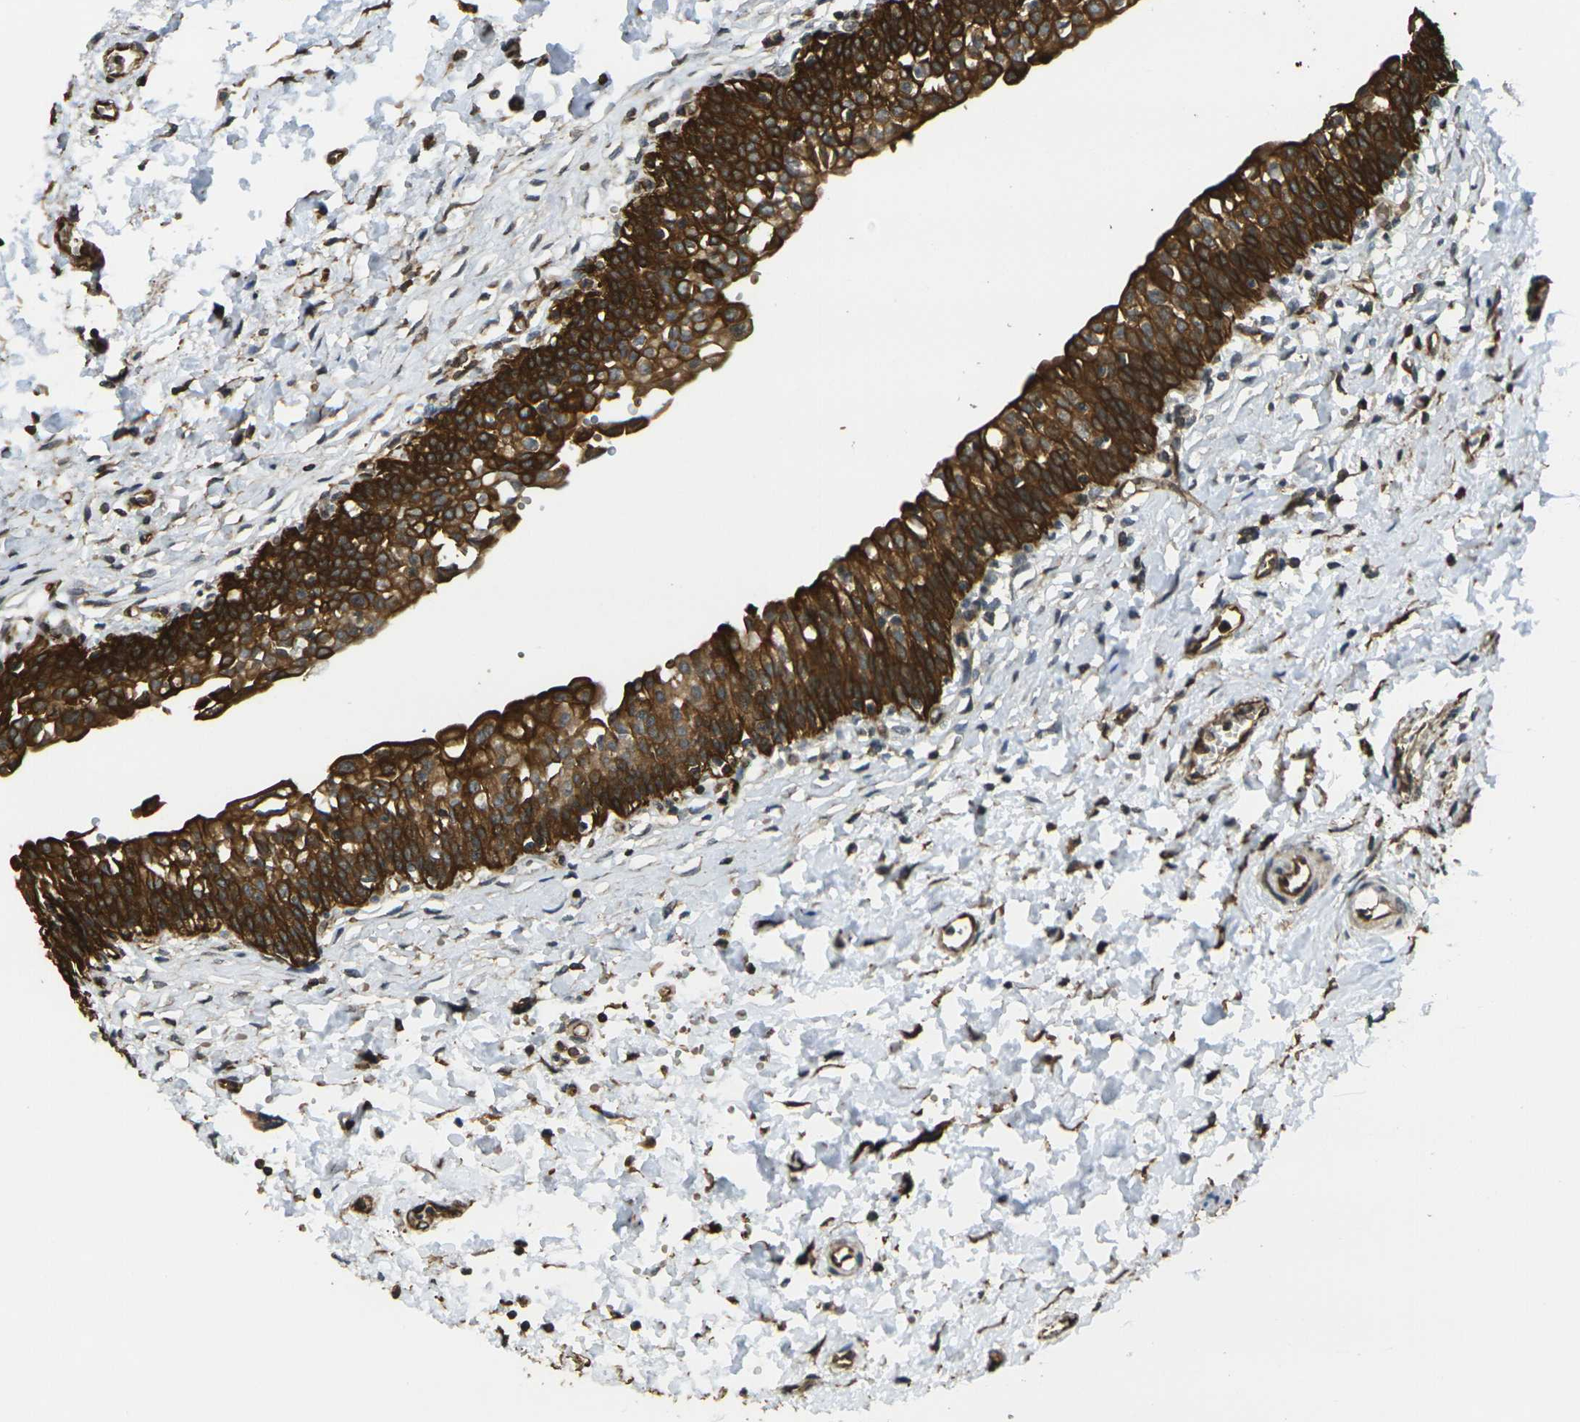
{"staining": {"intensity": "strong", "quantity": ">75%", "location": "cytoplasmic/membranous"}, "tissue": "urinary bladder", "cell_type": "Urothelial cells", "image_type": "normal", "snomed": [{"axis": "morphology", "description": "Normal tissue, NOS"}, {"axis": "topography", "description": "Urinary bladder"}], "caption": "There is high levels of strong cytoplasmic/membranous positivity in urothelial cells of unremarkable urinary bladder, as demonstrated by immunohistochemical staining (brown color).", "gene": "CAST", "patient": {"sex": "male", "age": 55}}